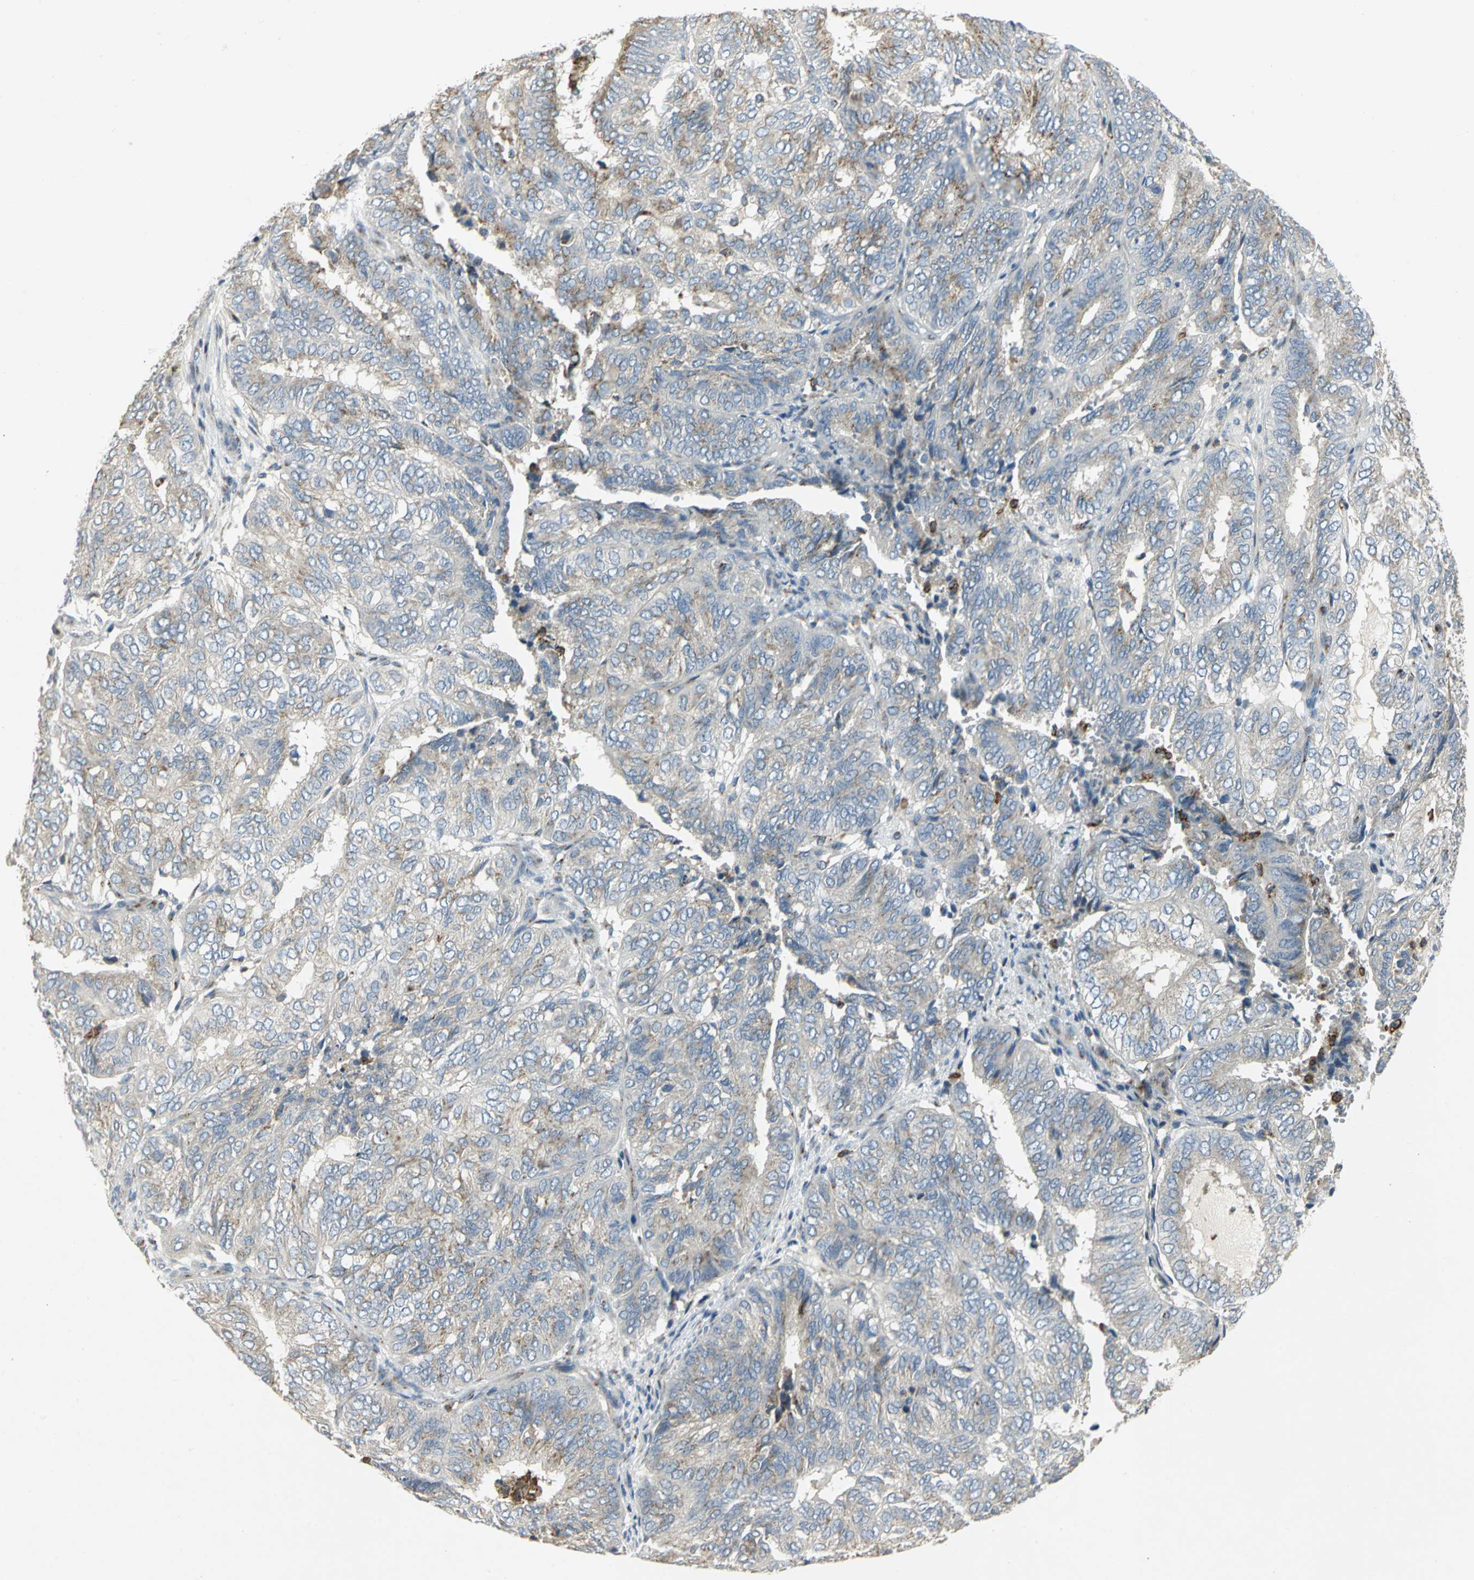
{"staining": {"intensity": "moderate", "quantity": ">75%", "location": "cytoplasmic/membranous"}, "tissue": "endometrial cancer", "cell_type": "Tumor cells", "image_type": "cancer", "snomed": [{"axis": "morphology", "description": "Adenocarcinoma, NOS"}, {"axis": "topography", "description": "Uterus"}], "caption": "Immunohistochemistry (DAB (3,3'-diaminobenzidine)) staining of human endometrial cancer (adenocarcinoma) shows moderate cytoplasmic/membranous protein expression in approximately >75% of tumor cells.", "gene": "TM9SF2", "patient": {"sex": "female", "age": 60}}